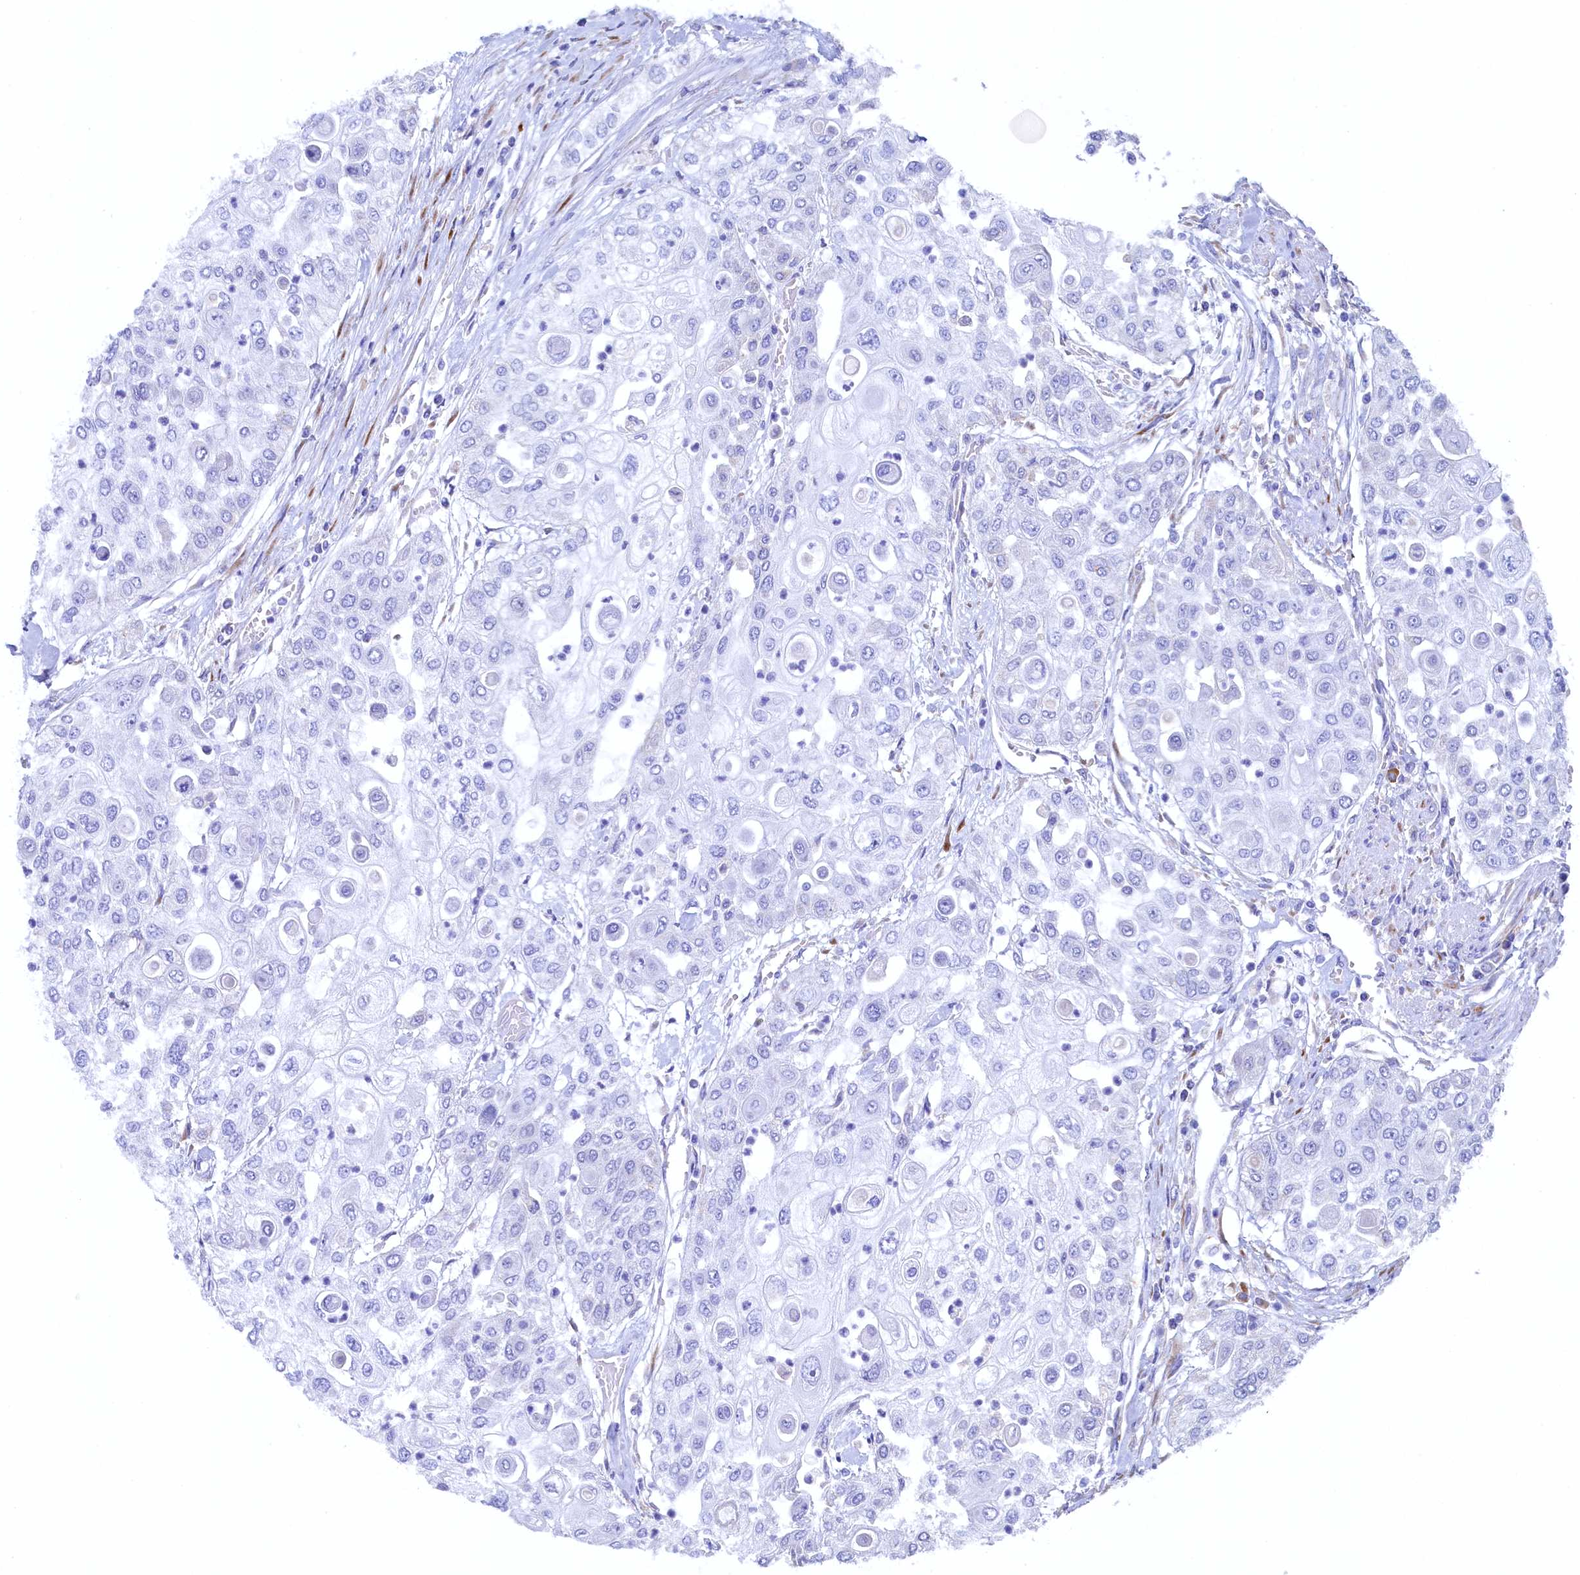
{"staining": {"intensity": "negative", "quantity": "none", "location": "none"}, "tissue": "urothelial cancer", "cell_type": "Tumor cells", "image_type": "cancer", "snomed": [{"axis": "morphology", "description": "Urothelial carcinoma, High grade"}, {"axis": "topography", "description": "Urinary bladder"}], "caption": "IHC micrograph of human urothelial cancer stained for a protein (brown), which exhibits no staining in tumor cells.", "gene": "CBLIF", "patient": {"sex": "female", "age": 79}}